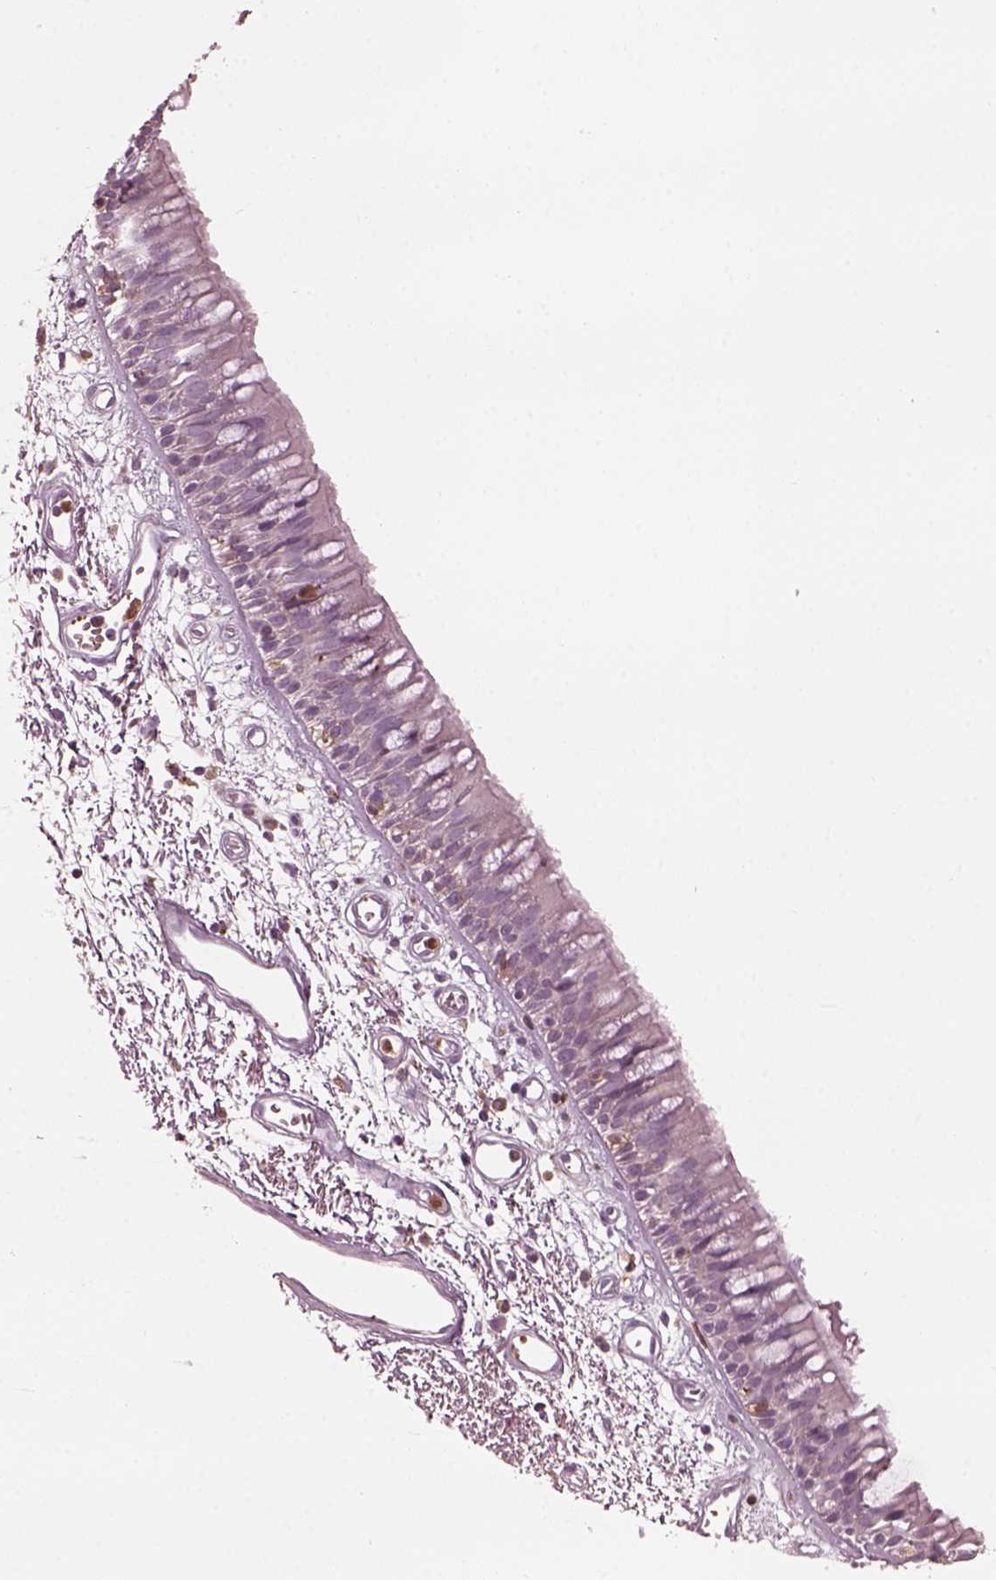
{"staining": {"intensity": "negative", "quantity": "none", "location": "none"}, "tissue": "bronchus", "cell_type": "Respiratory epithelial cells", "image_type": "normal", "snomed": [{"axis": "morphology", "description": "Normal tissue, NOS"}, {"axis": "morphology", "description": "Squamous cell carcinoma, NOS"}, {"axis": "topography", "description": "Cartilage tissue"}, {"axis": "topography", "description": "Bronchus"}, {"axis": "topography", "description": "Lung"}], "caption": "The histopathology image displays no staining of respiratory epithelial cells in benign bronchus.", "gene": "PSTPIP2", "patient": {"sex": "male", "age": 66}}